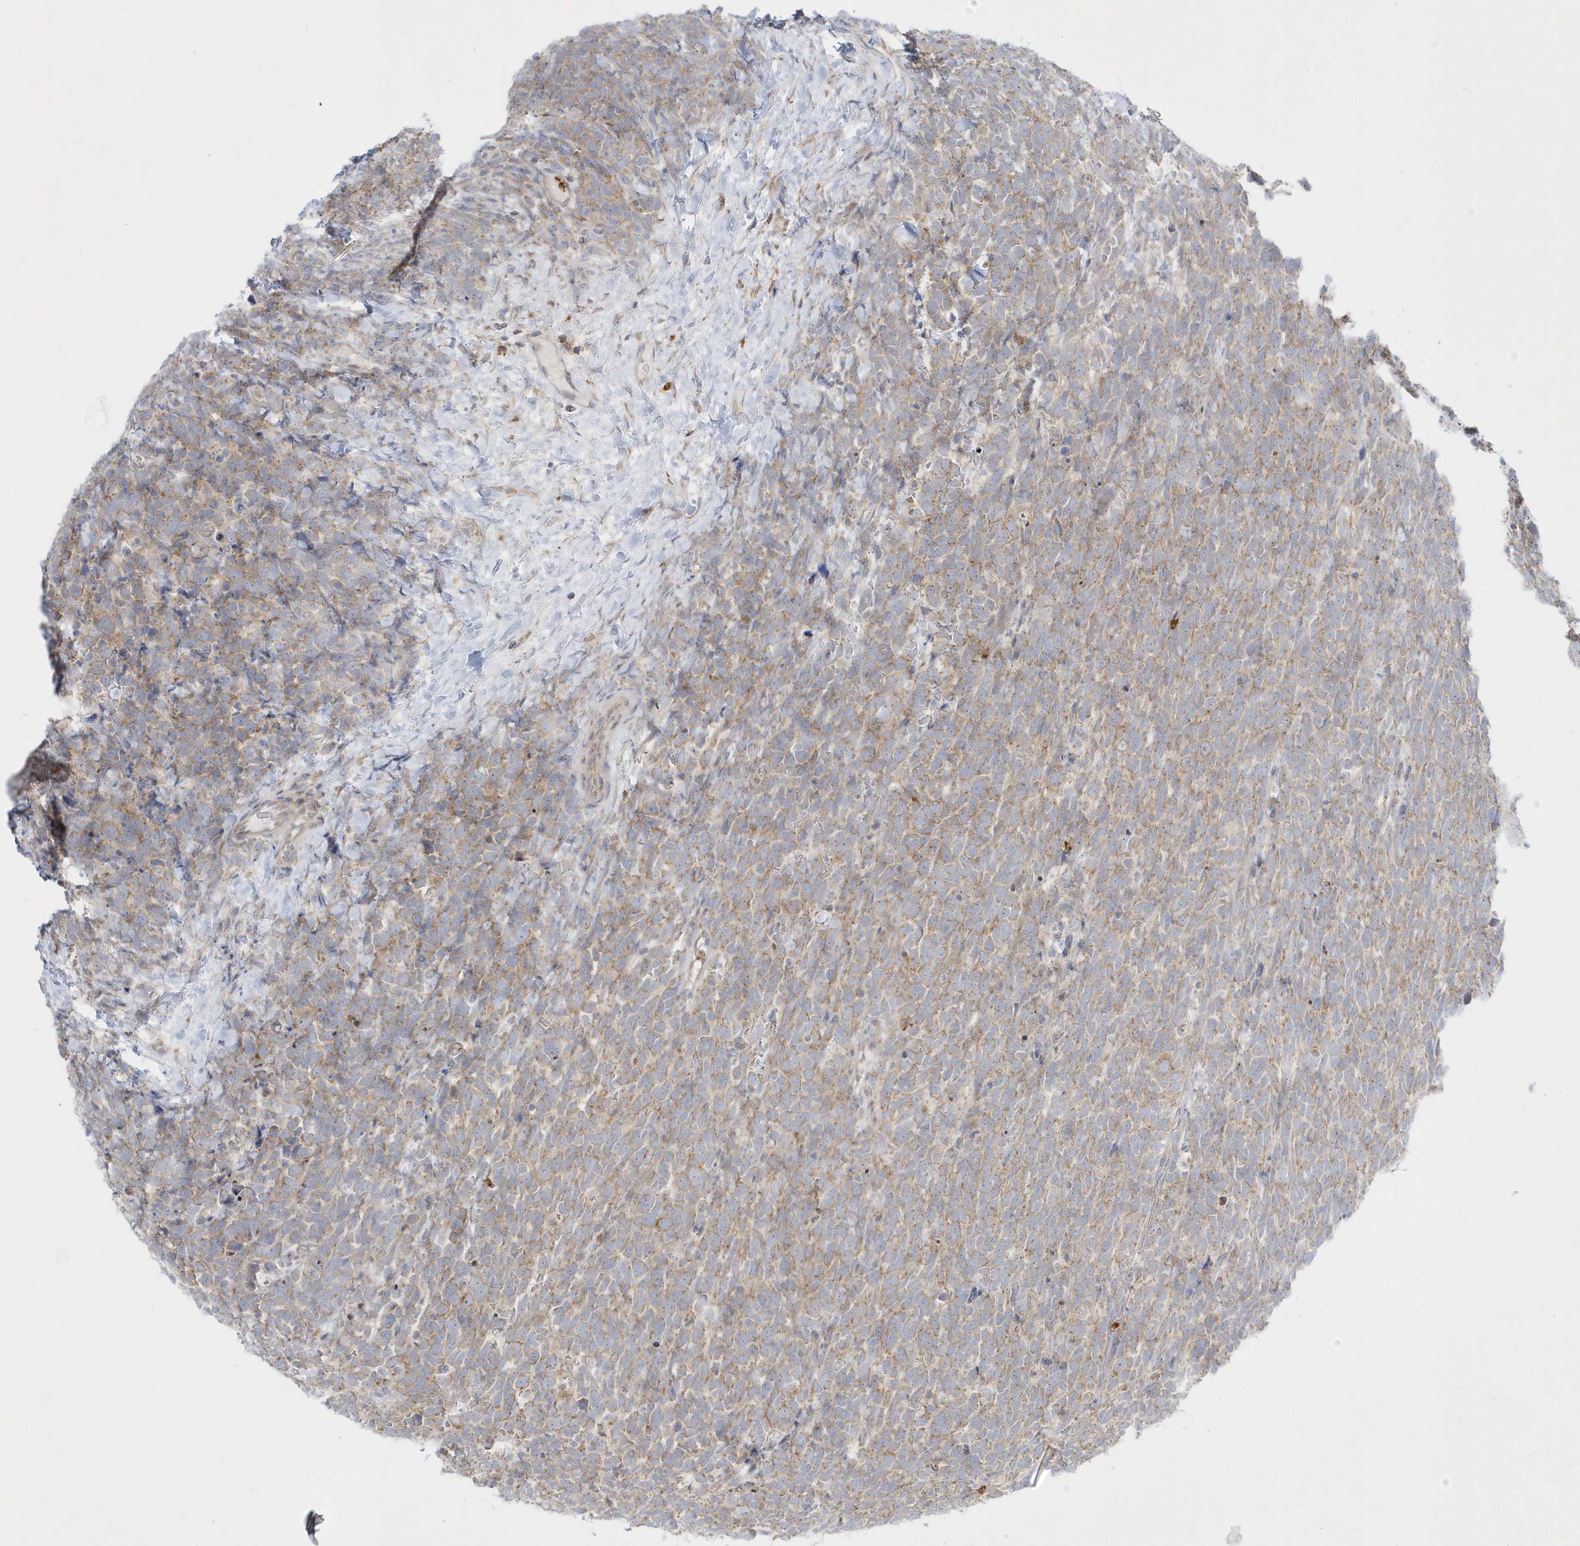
{"staining": {"intensity": "moderate", "quantity": ">75%", "location": "cytoplasmic/membranous"}, "tissue": "urothelial cancer", "cell_type": "Tumor cells", "image_type": "cancer", "snomed": [{"axis": "morphology", "description": "Urothelial carcinoma, High grade"}, {"axis": "topography", "description": "Urinary bladder"}], "caption": "Brown immunohistochemical staining in human urothelial cancer exhibits moderate cytoplasmic/membranous expression in about >75% of tumor cells. The protein is shown in brown color, while the nuclei are stained blue.", "gene": "DNAJC18", "patient": {"sex": "female", "age": 82}}